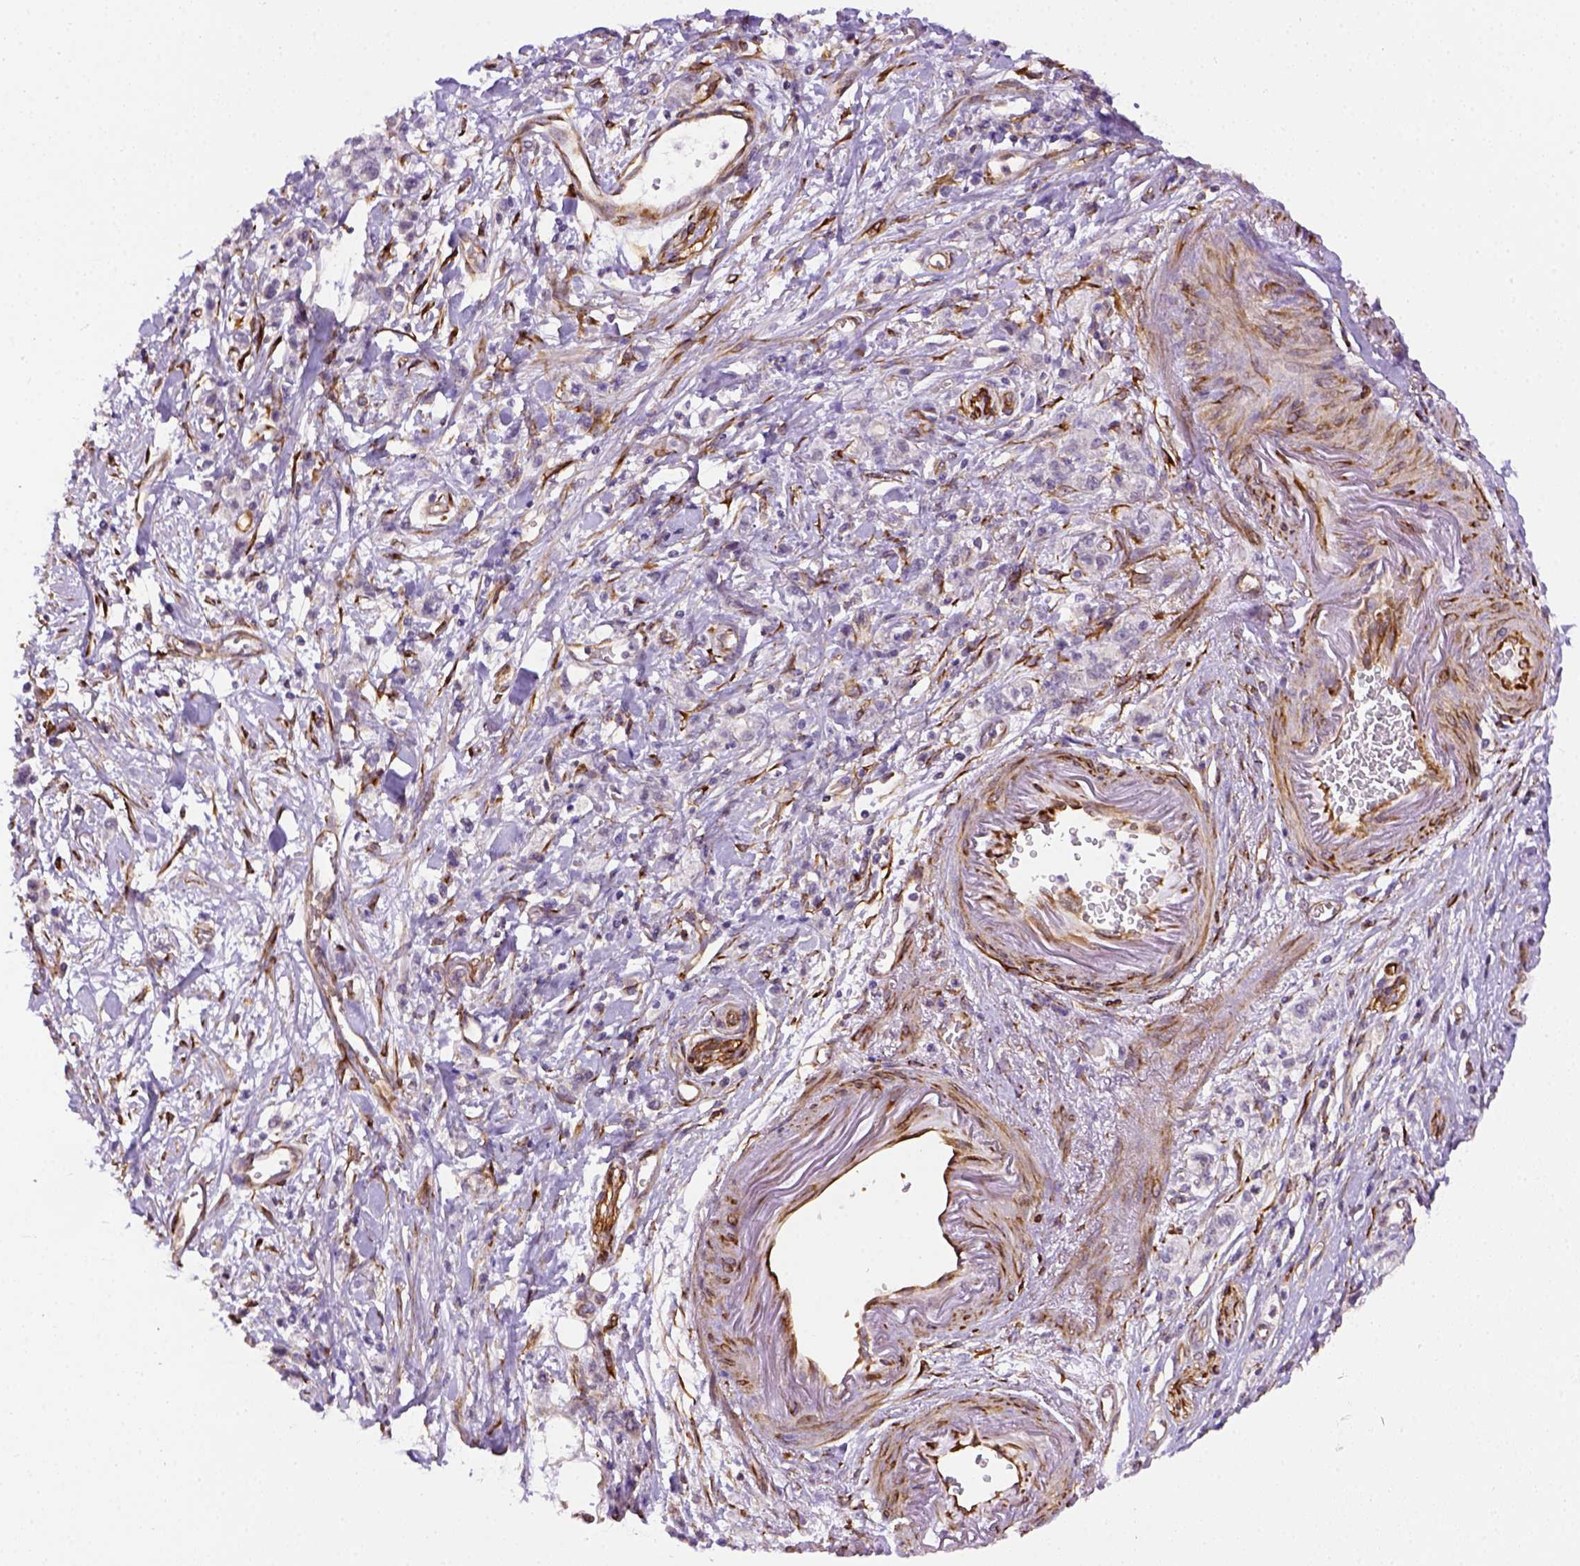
{"staining": {"intensity": "negative", "quantity": "none", "location": "none"}, "tissue": "stomach cancer", "cell_type": "Tumor cells", "image_type": "cancer", "snomed": [{"axis": "morphology", "description": "Adenocarcinoma, NOS"}, {"axis": "topography", "description": "Stomach"}], "caption": "This is an immunohistochemistry (IHC) micrograph of stomach adenocarcinoma. There is no expression in tumor cells.", "gene": "KAZN", "patient": {"sex": "male", "age": 77}}